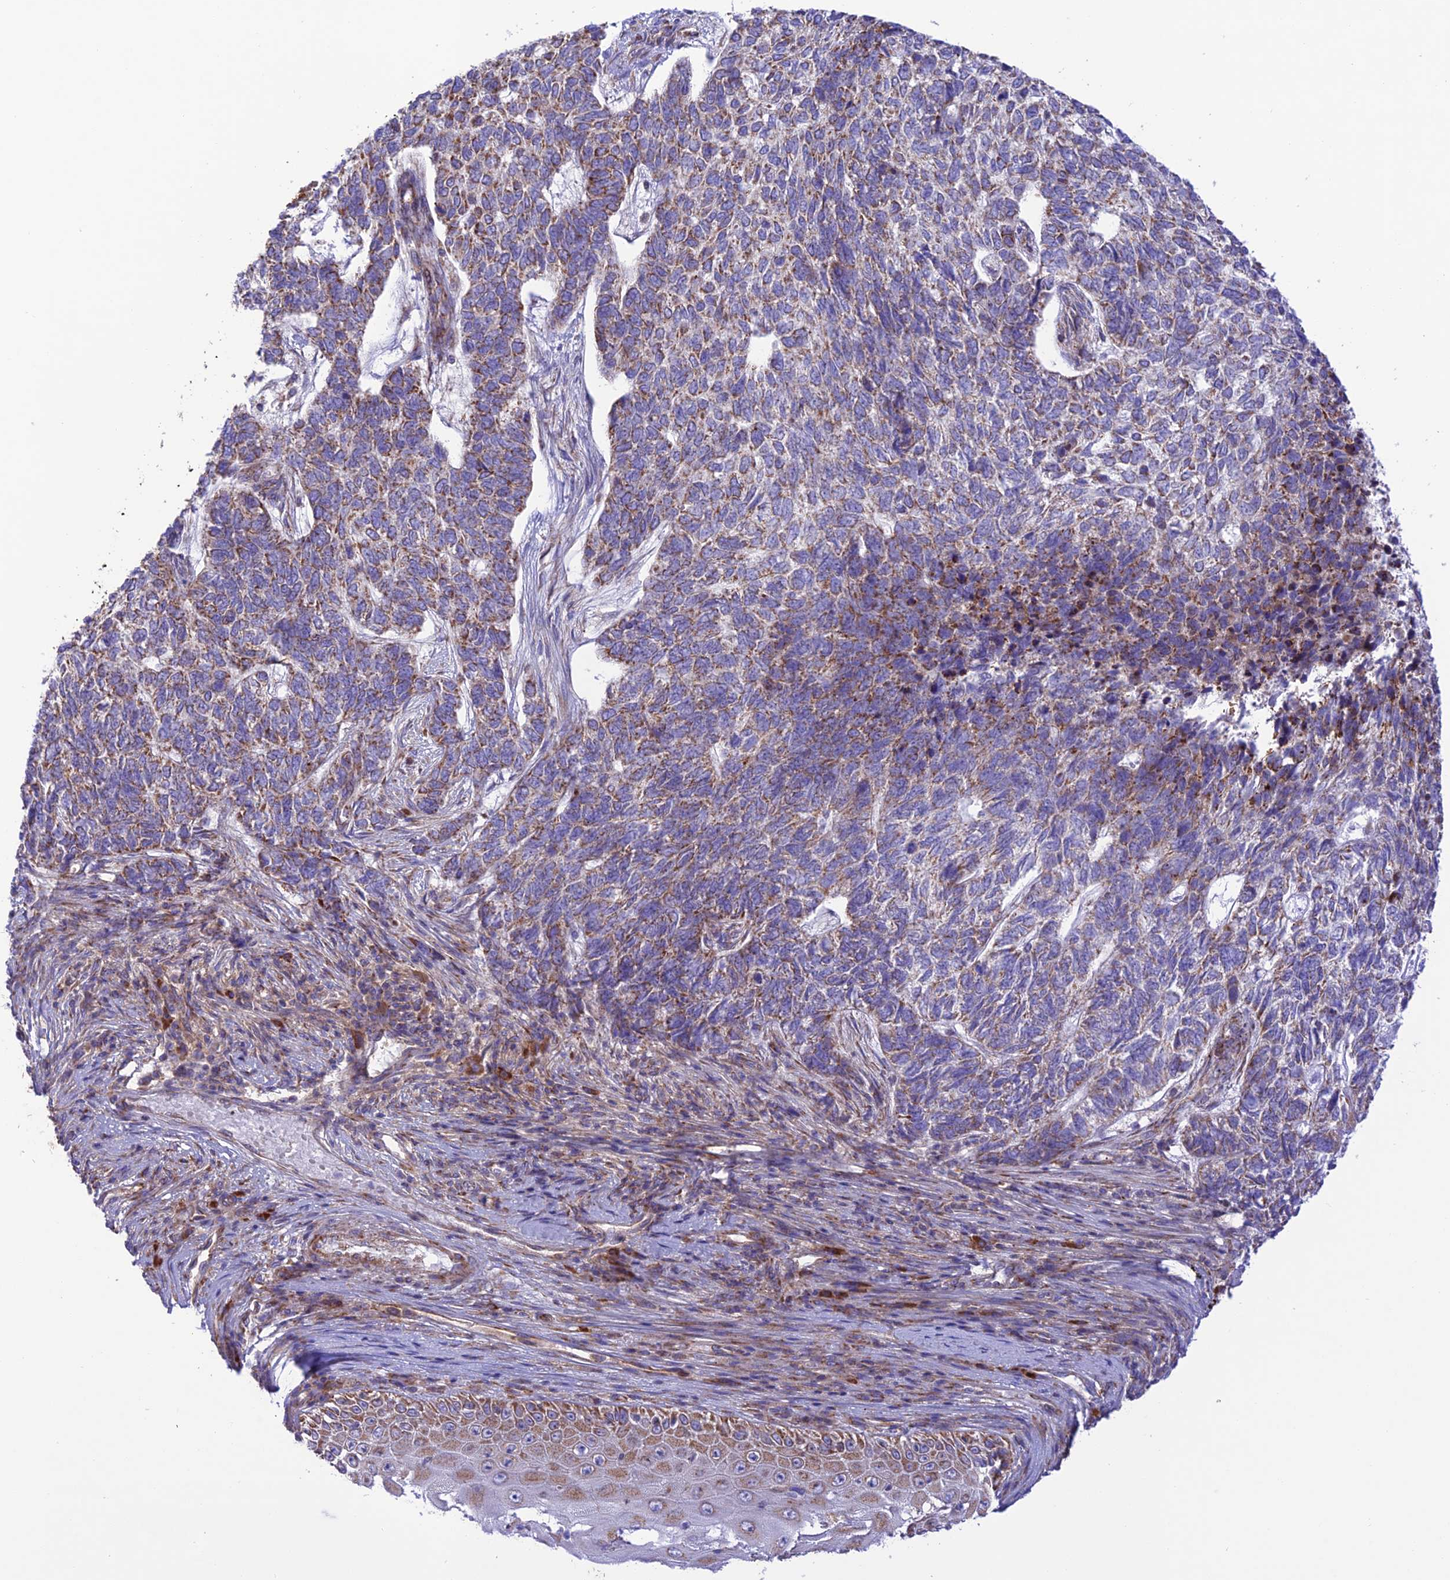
{"staining": {"intensity": "moderate", "quantity": "25%-75%", "location": "cytoplasmic/membranous"}, "tissue": "skin cancer", "cell_type": "Tumor cells", "image_type": "cancer", "snomed": [{"axis": "morphology", "description": "Basal cell carcinoma"}, {"axis": "topography", "description": "Skin"}], "caption": "Immunohistochemical staining of human basal cell carcinoma (skin) displays moderate cytoplasmic/membranous protein staining in about 25%-75% of tumor cells.", "gene": "UAP1L1", "patient": {"sex": "female", "age": 65}}